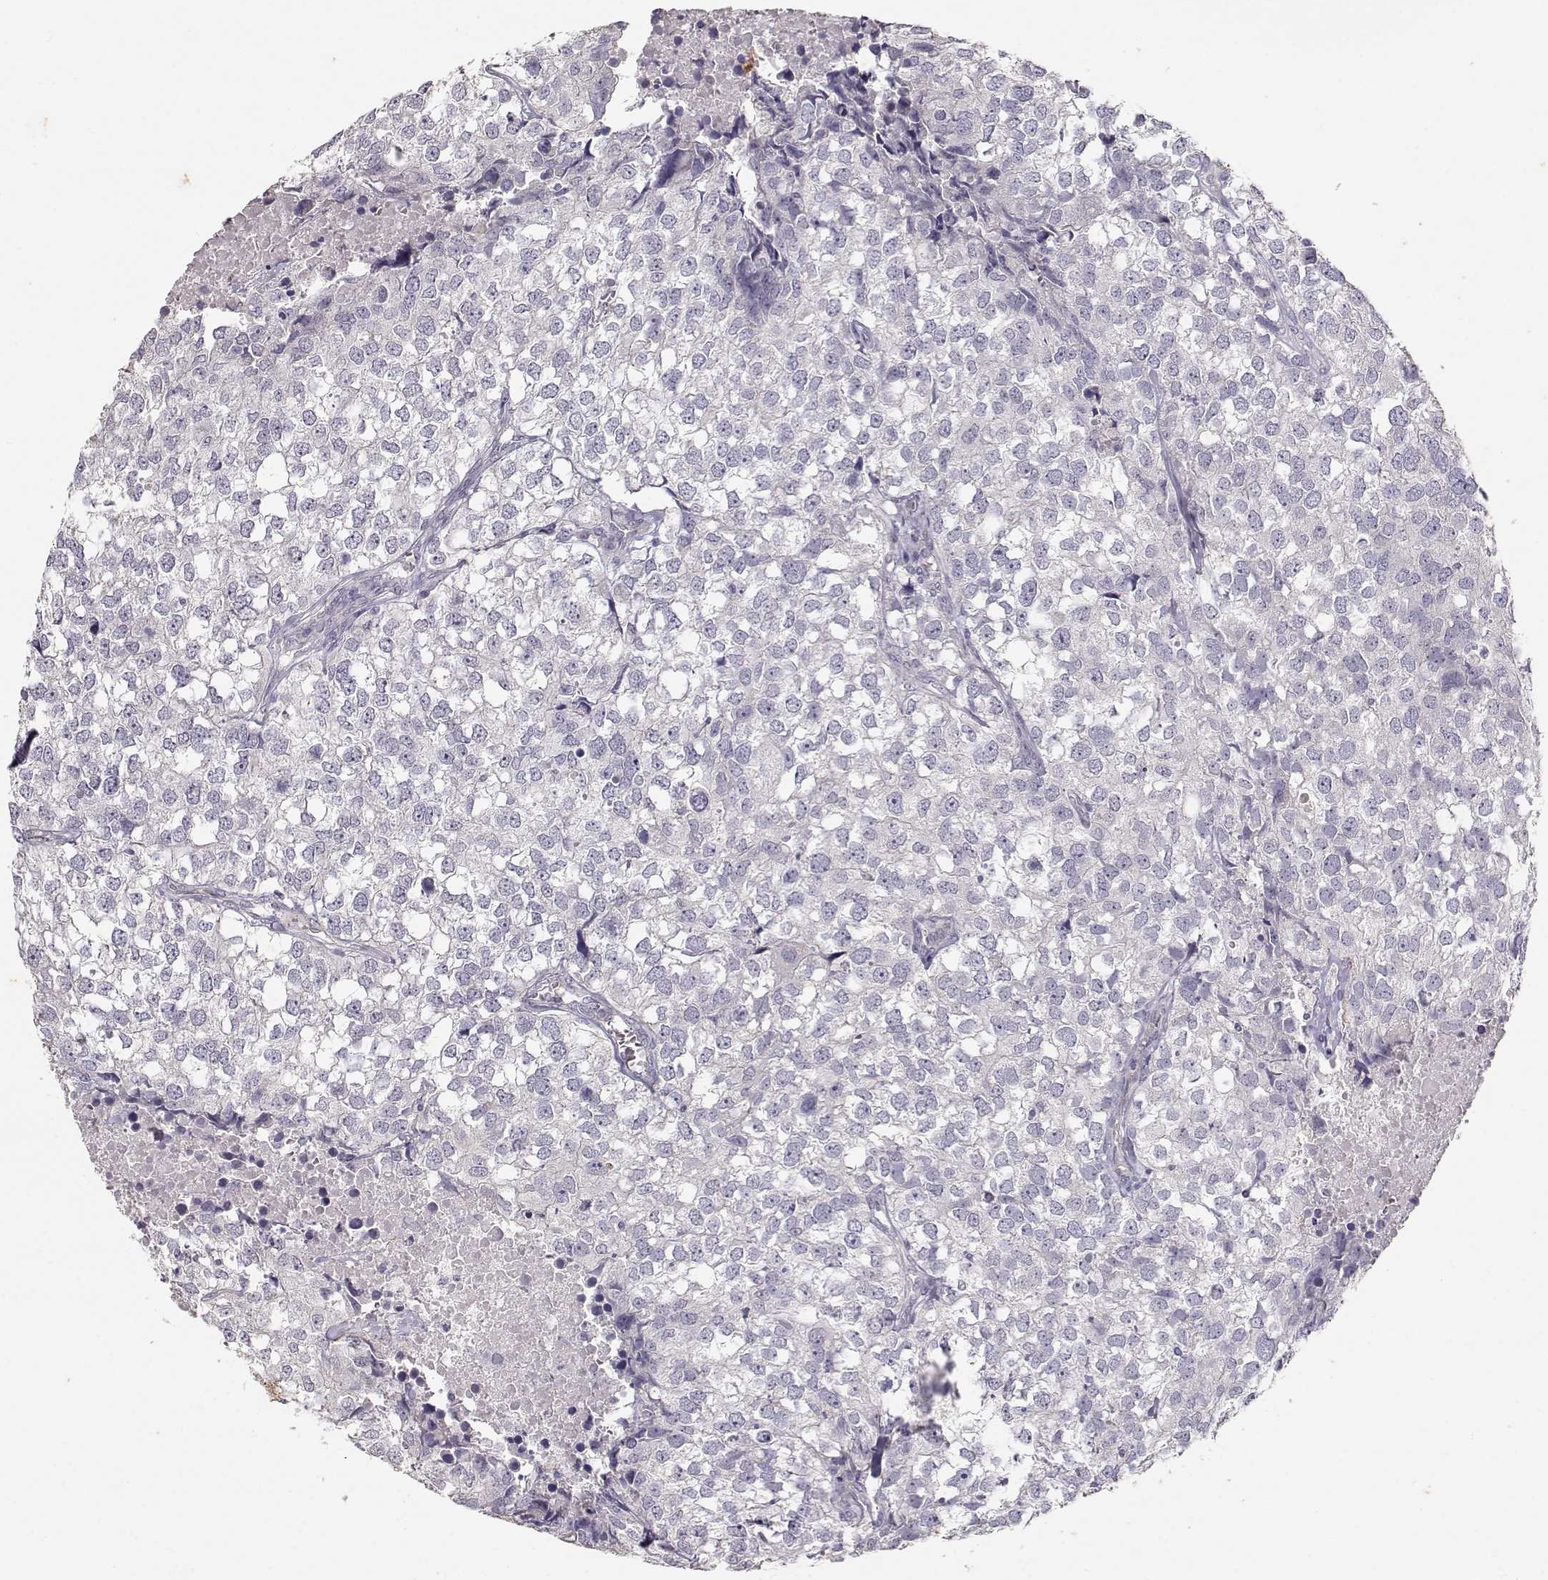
{"staining": {"intensity": "negative", "quantity": "none", "location": "none"}, "tissue": "breast cancer", "cell_type": "Tumor cells", "image_type": "cancer", "snomed": [{"axis": "morphology", "description": "Duct carcinoma"}, {"axis": "topography", "description": "Breast"}], "caption": "DAB immunohistochemical staining of human intraductal carcinoma (breast) reveals no significant positivity in tumor cells.", "gene": "LAMA5", "patient": {"sex": "female", "age": 30}}